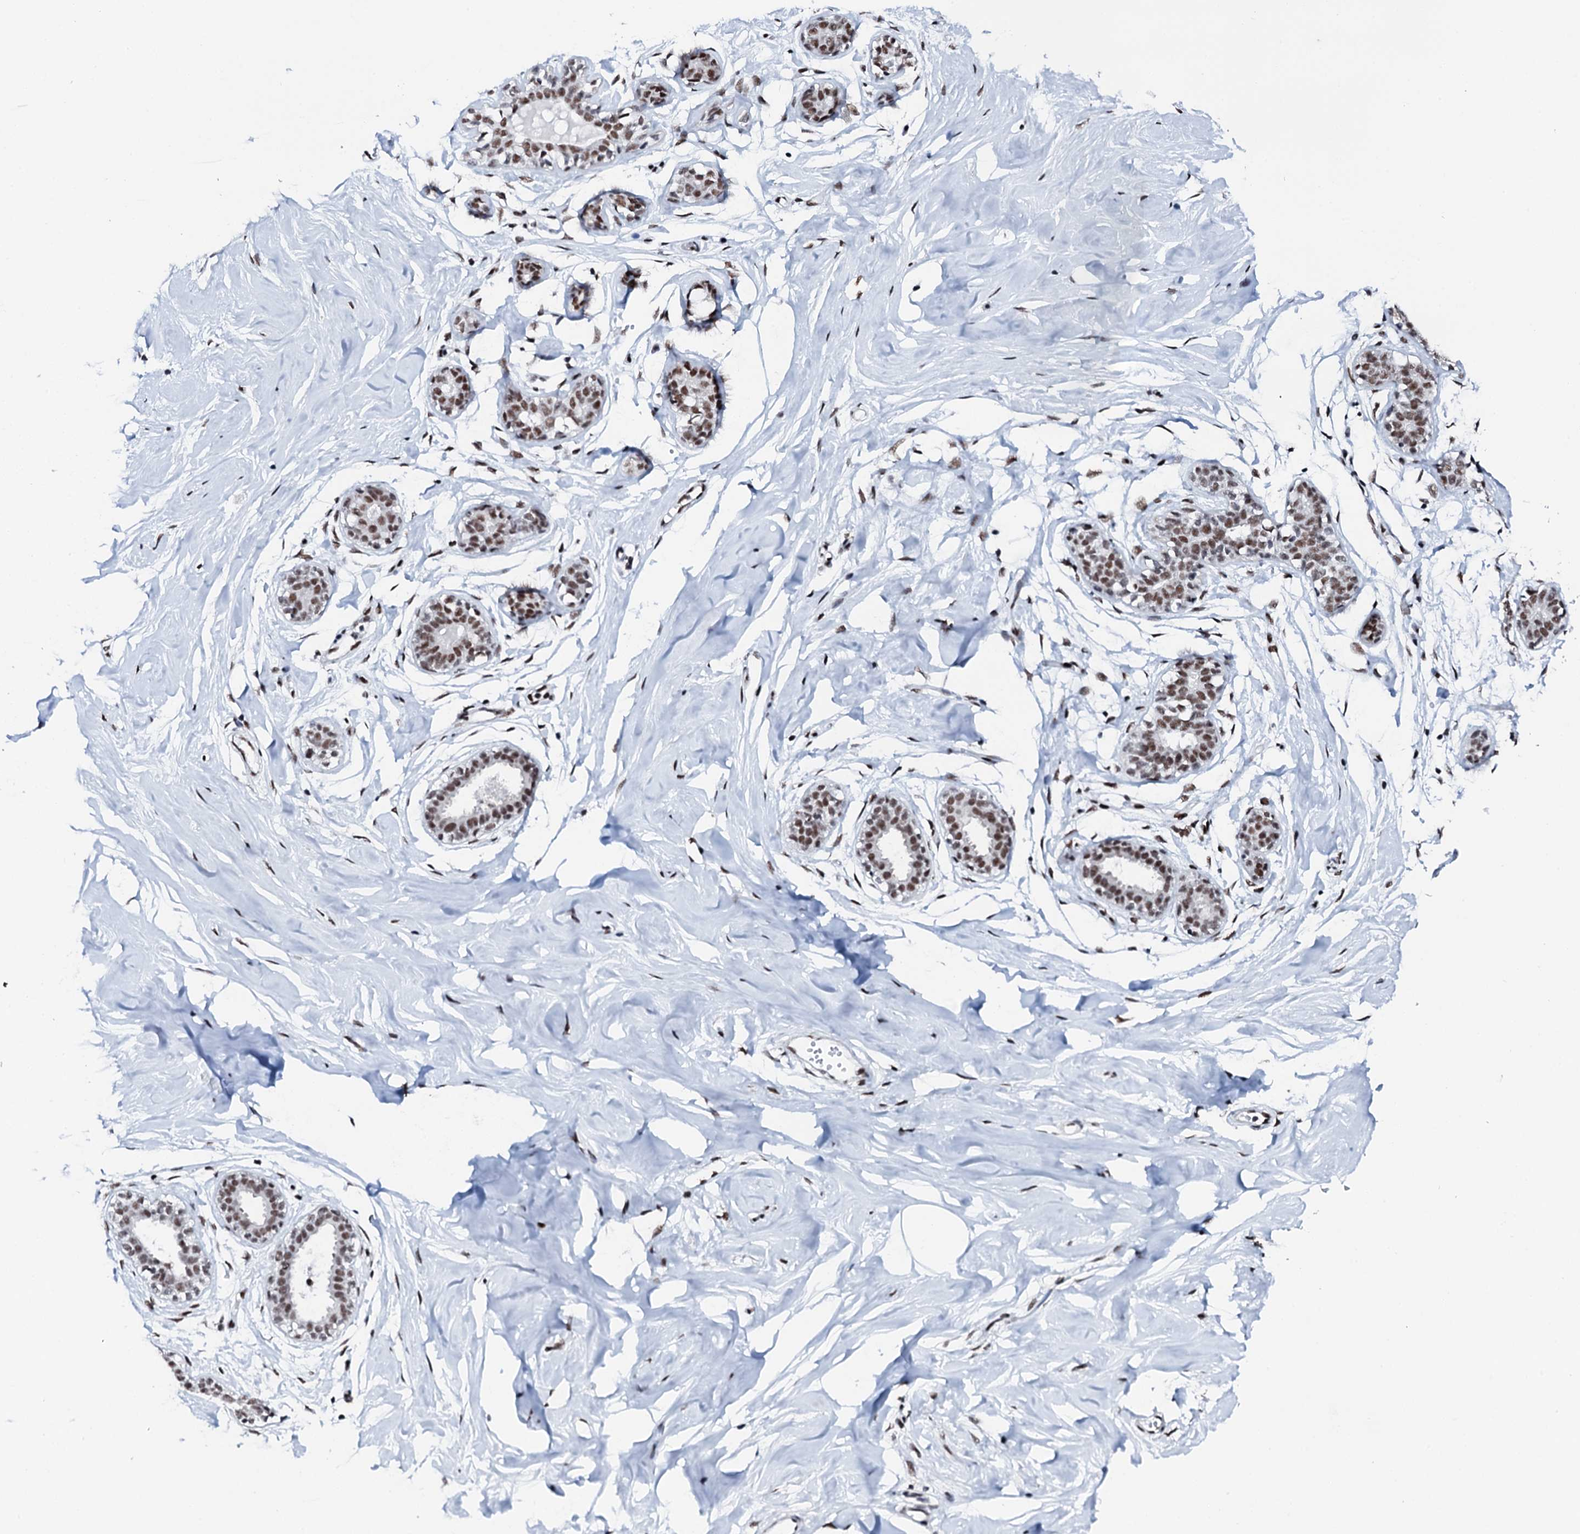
{"staining": {"intensity": "strong", "quantity": ">75%", "location": "nuclear"}, "tissue": "breast", "cell_type": "Adipocytes", "image_type": "normal", "snomed": [{"axis": "morphology", "description": "Normal tissue, NOS"}, {"axis": "morphology", "description": "Adenoma, NOS"}, {"axis": "topography", "description": "Breast"}], "caption": "Immunohistochemical staining of normal breast demonstrates strong nuclear protein staining in about >75% of adipocytes. (DAB (3,3'-diaminobenzidine) IHC, brown staining for protein, blue staining for nuclei).", "gene": "NKAPD1", "patient": {"sex": "female", "age": 23}}